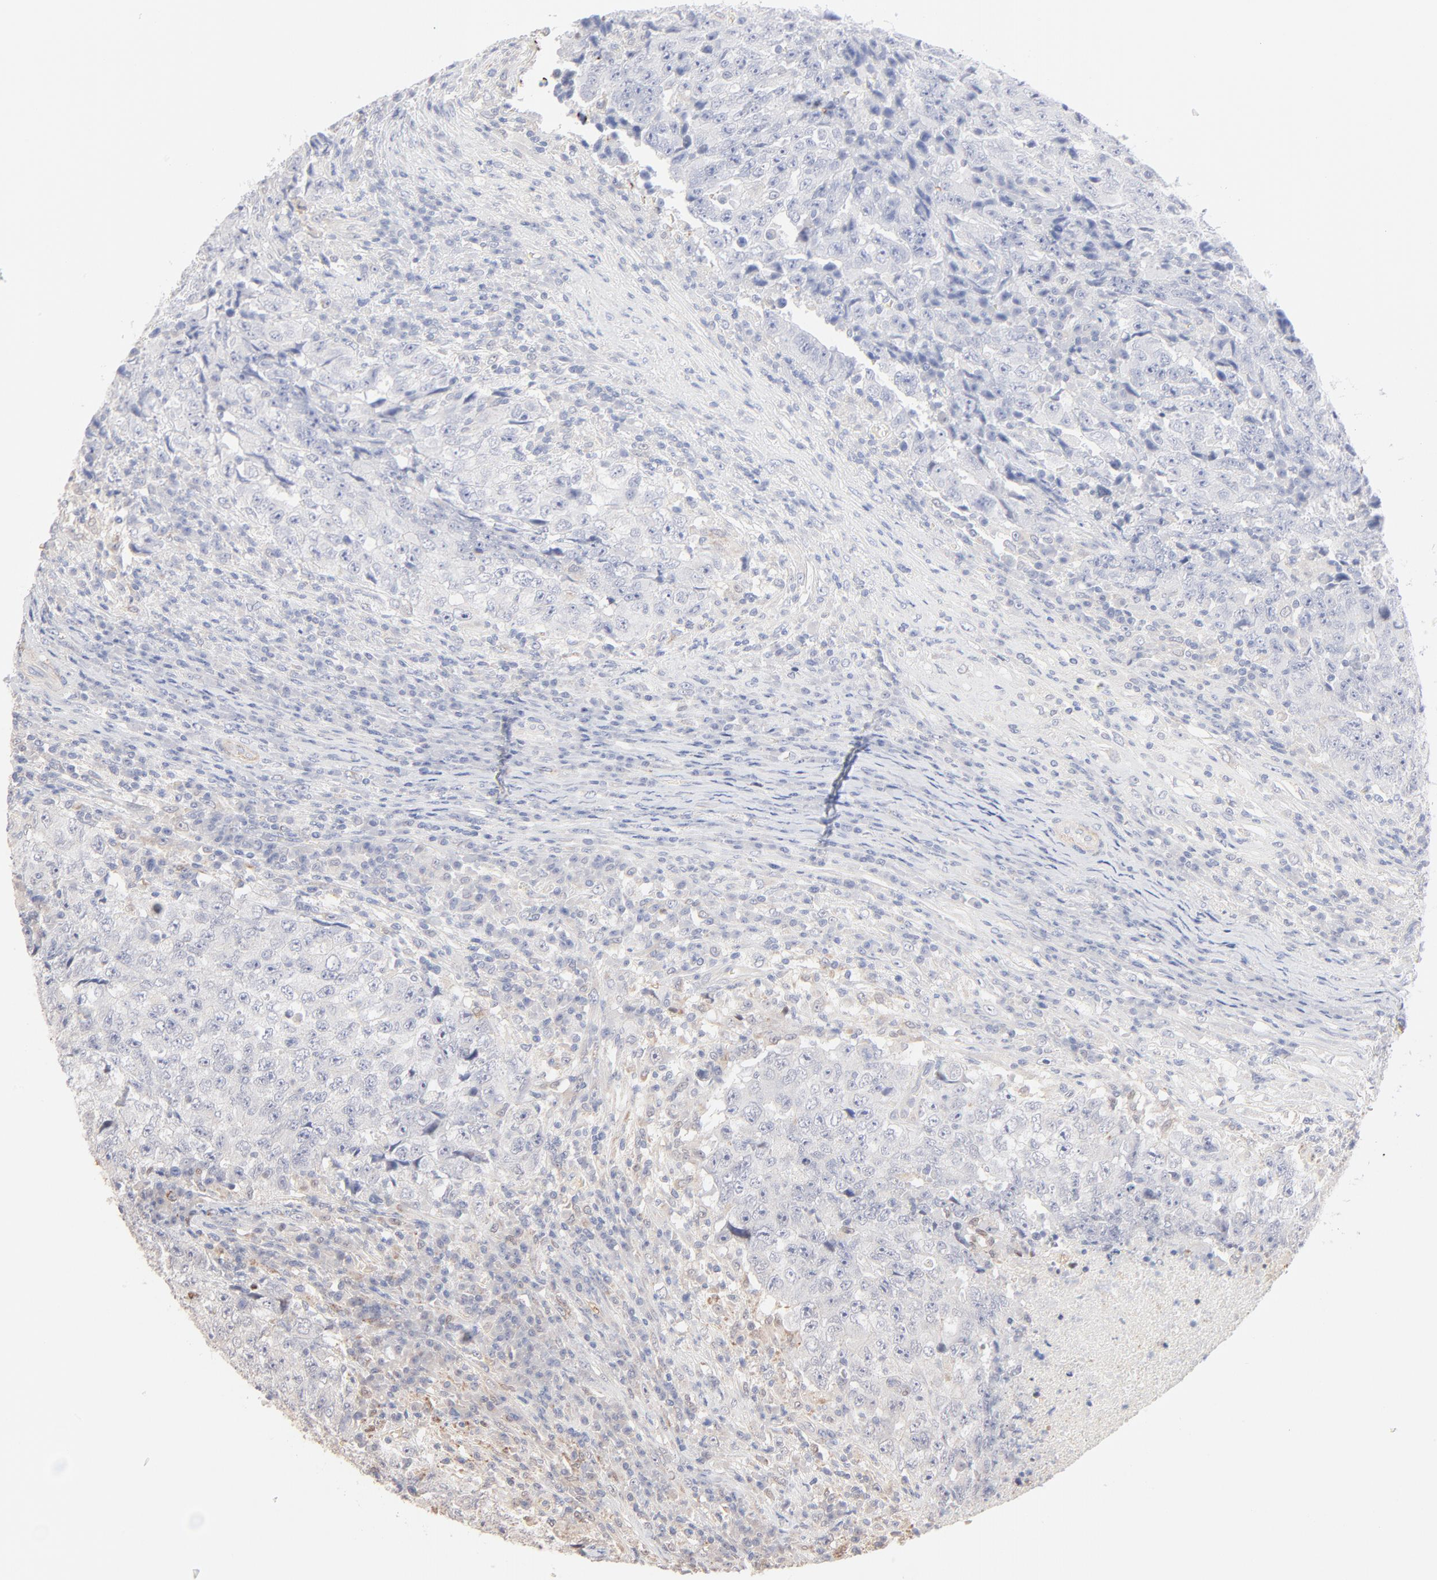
{"staining": {"intensity": "negative", "quantity": "none", "location": "none"}, "tissue": "testis cancer", "cell_type": "Tumor cells", "image_type": "cancer", "snomed": [{"axis": "morphology", "description": "Necrosis, NOS"}, {"axis": "morphology", "description": "Carcinoma, Embryonal, NOS"}, {"axis": "topography", "description": "Testis"}], "caption": "High power microscopy image of an immunohistochemistry image of testis cancer (embryonal carcinoma), revealing no significant positivity in tumor cells.", "gene": "SPTB", "patient": {"sex": "male", "age": 19}}